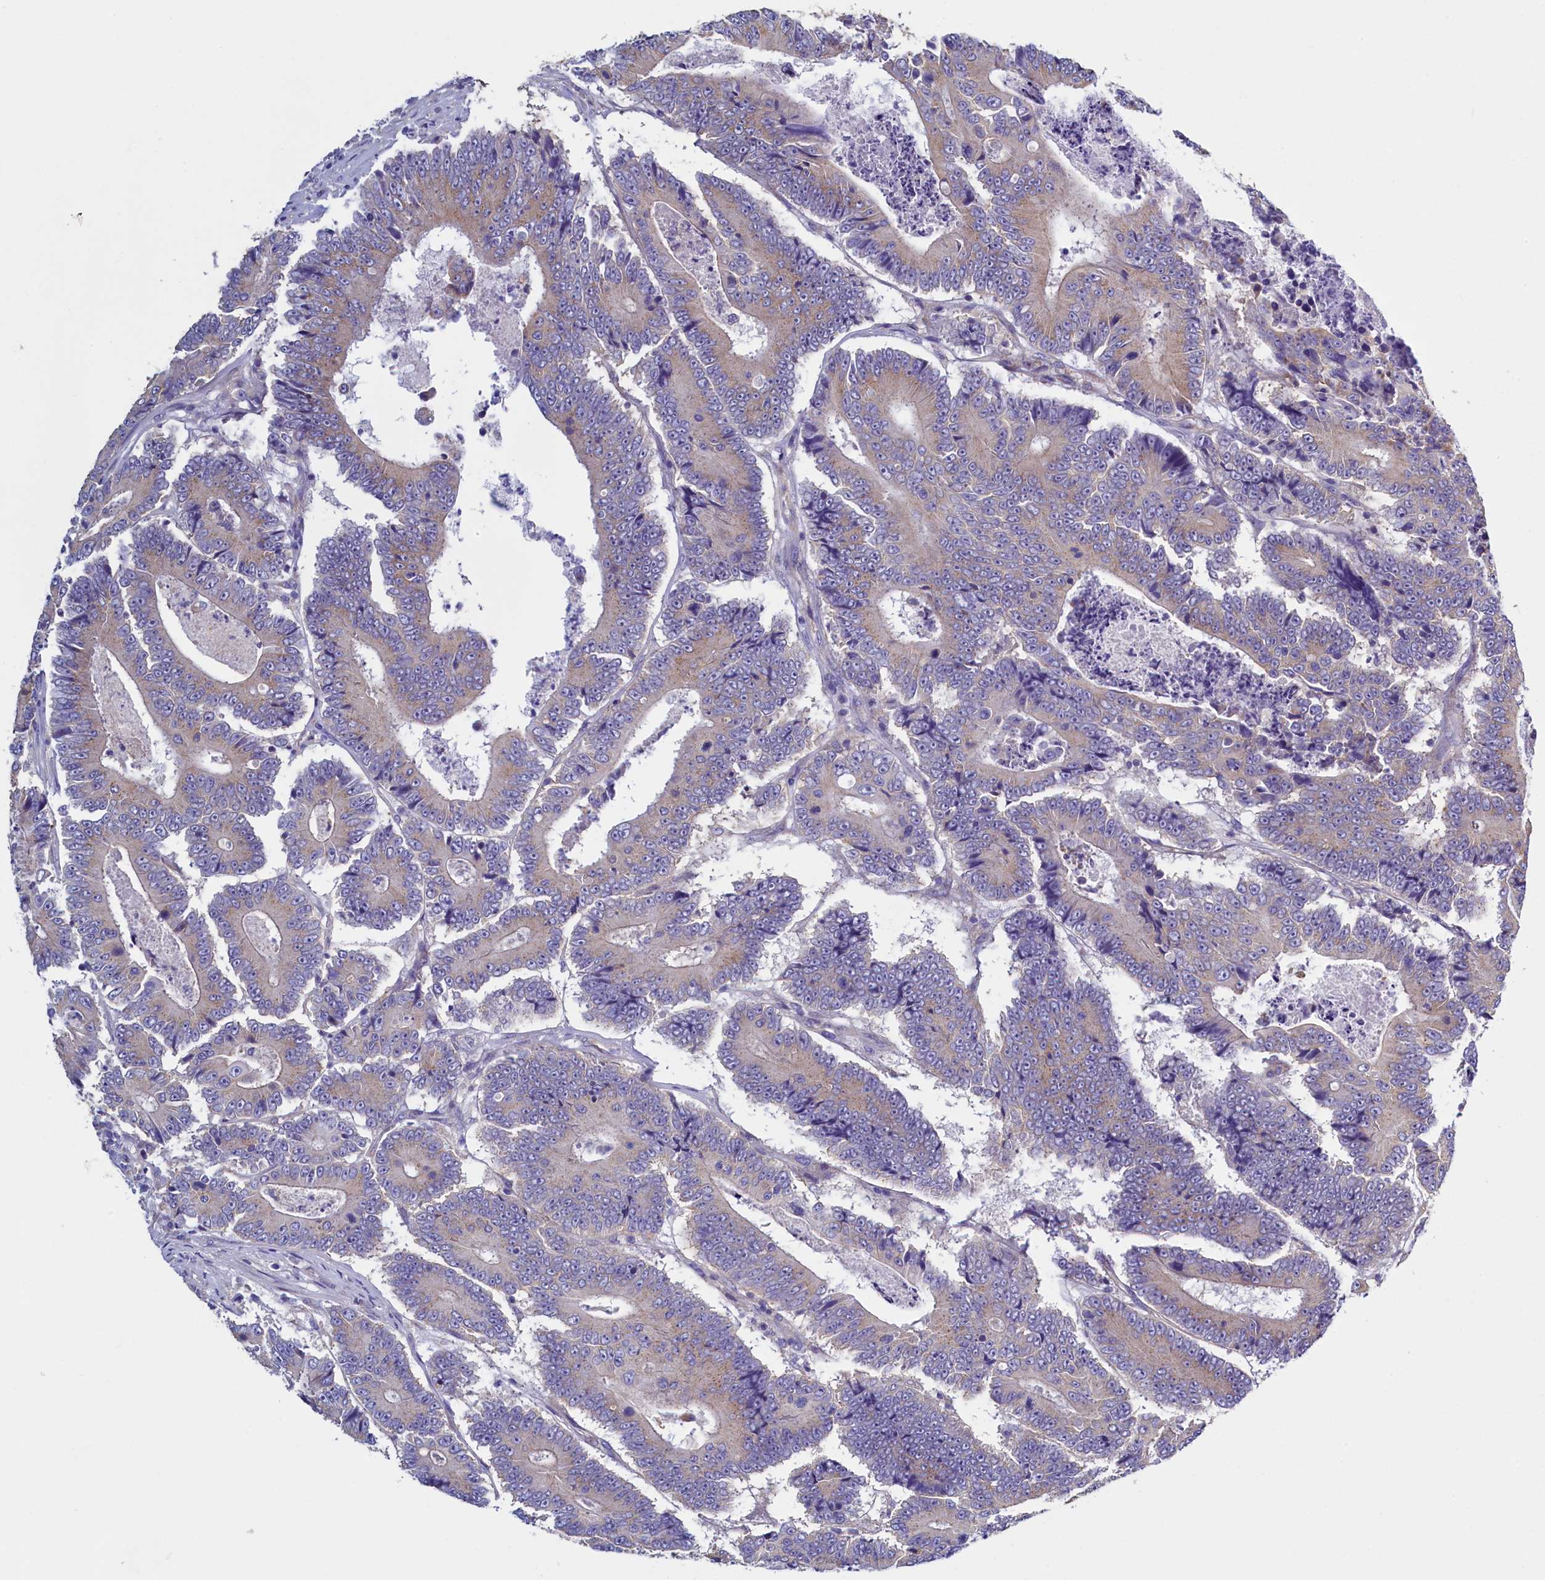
{"staining": {"intensity": "weak", "quantity": "25%-75%", "location": "cytoplasmic/membranous"}, "tissue": "colorectal cancer", "cell_type": "Tumor cells", "image_type": "cancer", "snomed": [{"axis": "morphology", "description": "Adenocarcinoma, NOS"}, {"axis": "topography", "description": "Colon"}], "caption": "Weak cytoplasmic/membranous positivity is identified in about 25%-75% of tumor cells in colorectal adenocarcinoma.", "gene": "GPR21", "patient": {"sex": "male", "age": 83}}